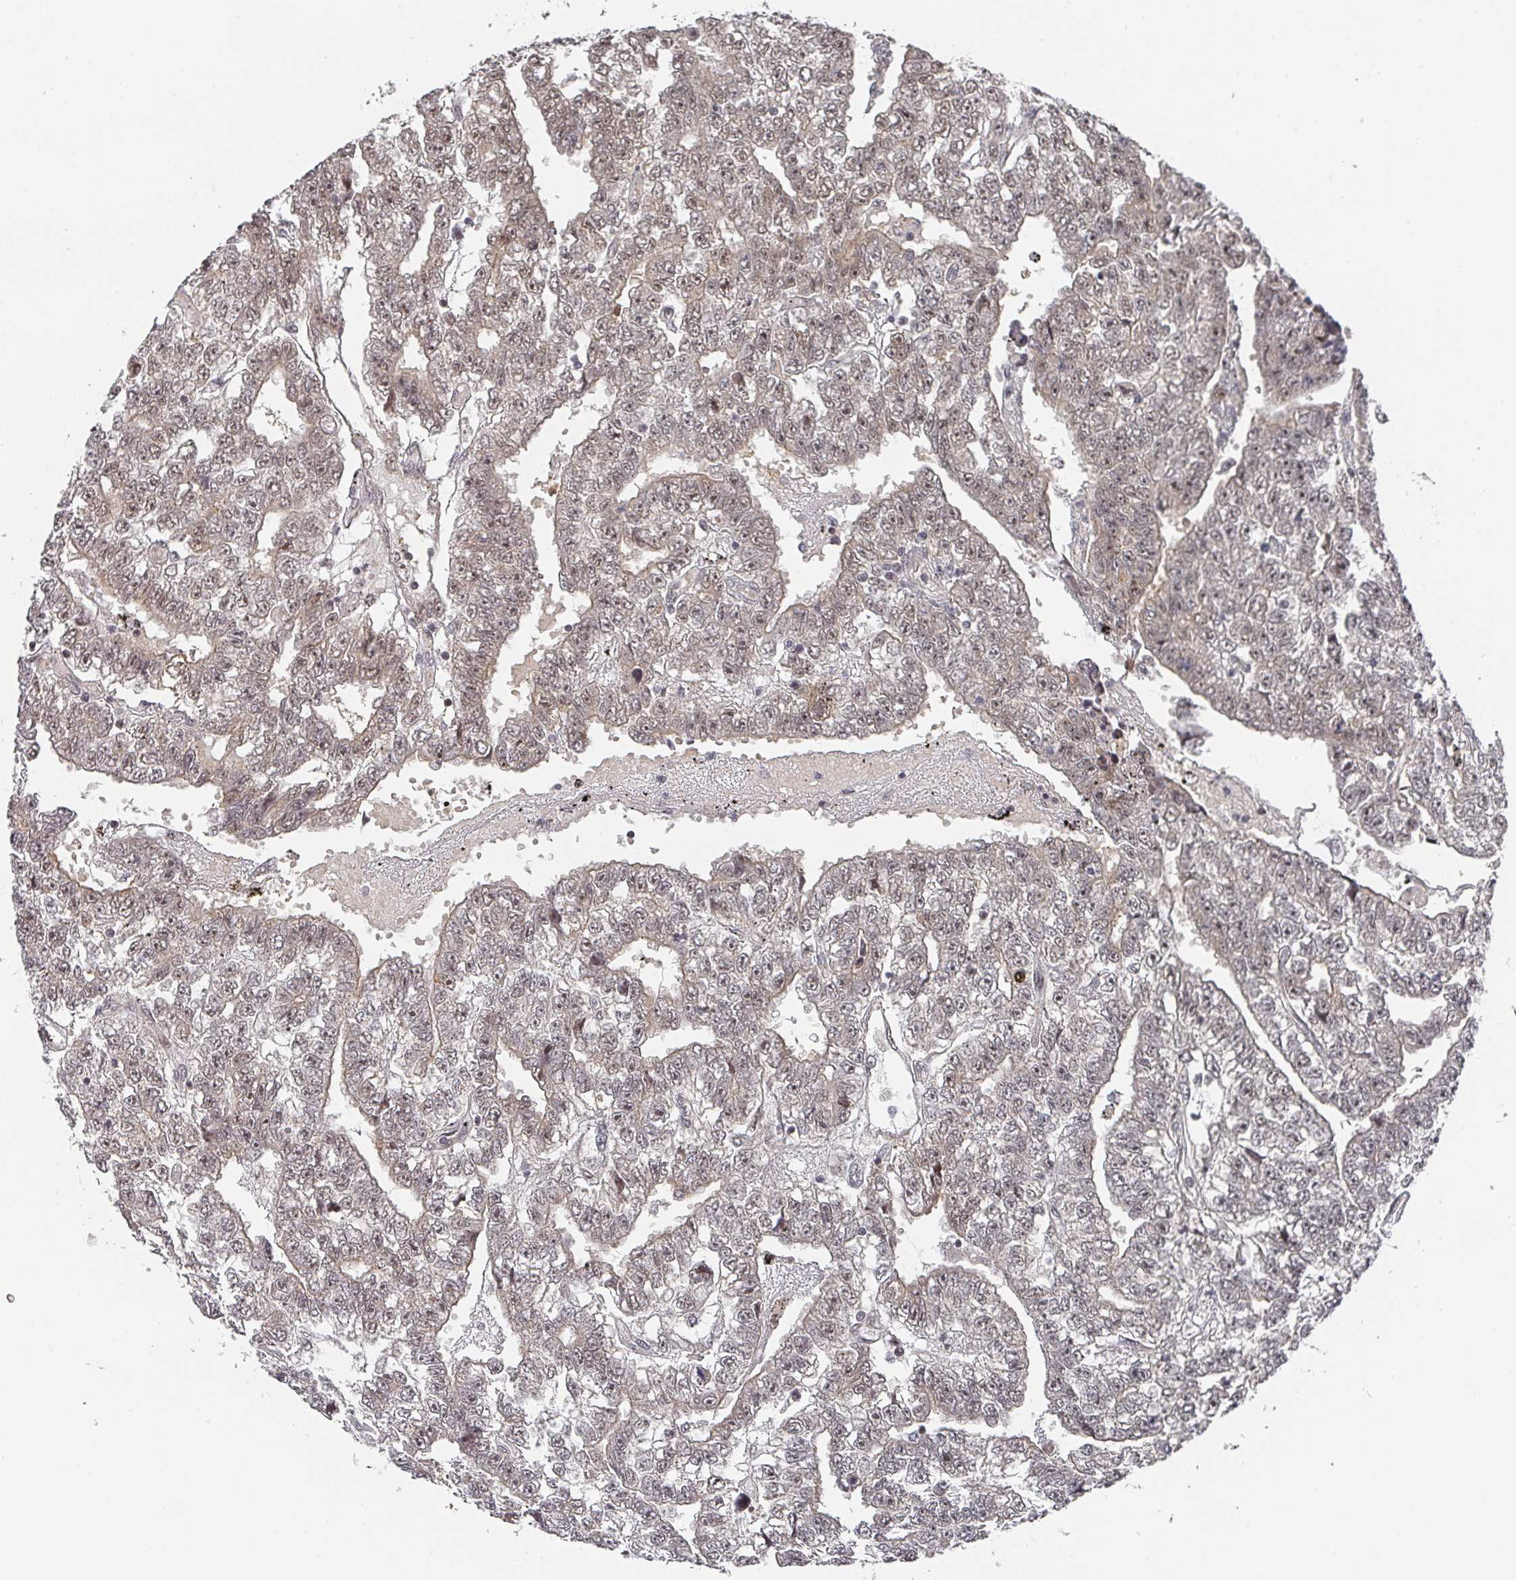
{"staining": {"intensity": "weak", "quantity": ">75%", "location": "cytoplasmic/membranous,nuclear"}, "tissue": "testis cancer", "cell_type": "Tumor cells", "image_type": "cancer", "snomed": [{"axis": "morphology", "description": "Carcinoma, Embryonal, NOS"}, {"axis": "topography", "description": "Testis"}], "caption": "Immunohistochemical staining of human testis cancer (embryonal carcinoma) demonstrates low levels of weak cytoplasmic/membranous and nuclear staining in about >75% of tumor cells.", "gene": "KIF1C", "patient": {"sex": "male", "age": 25}}